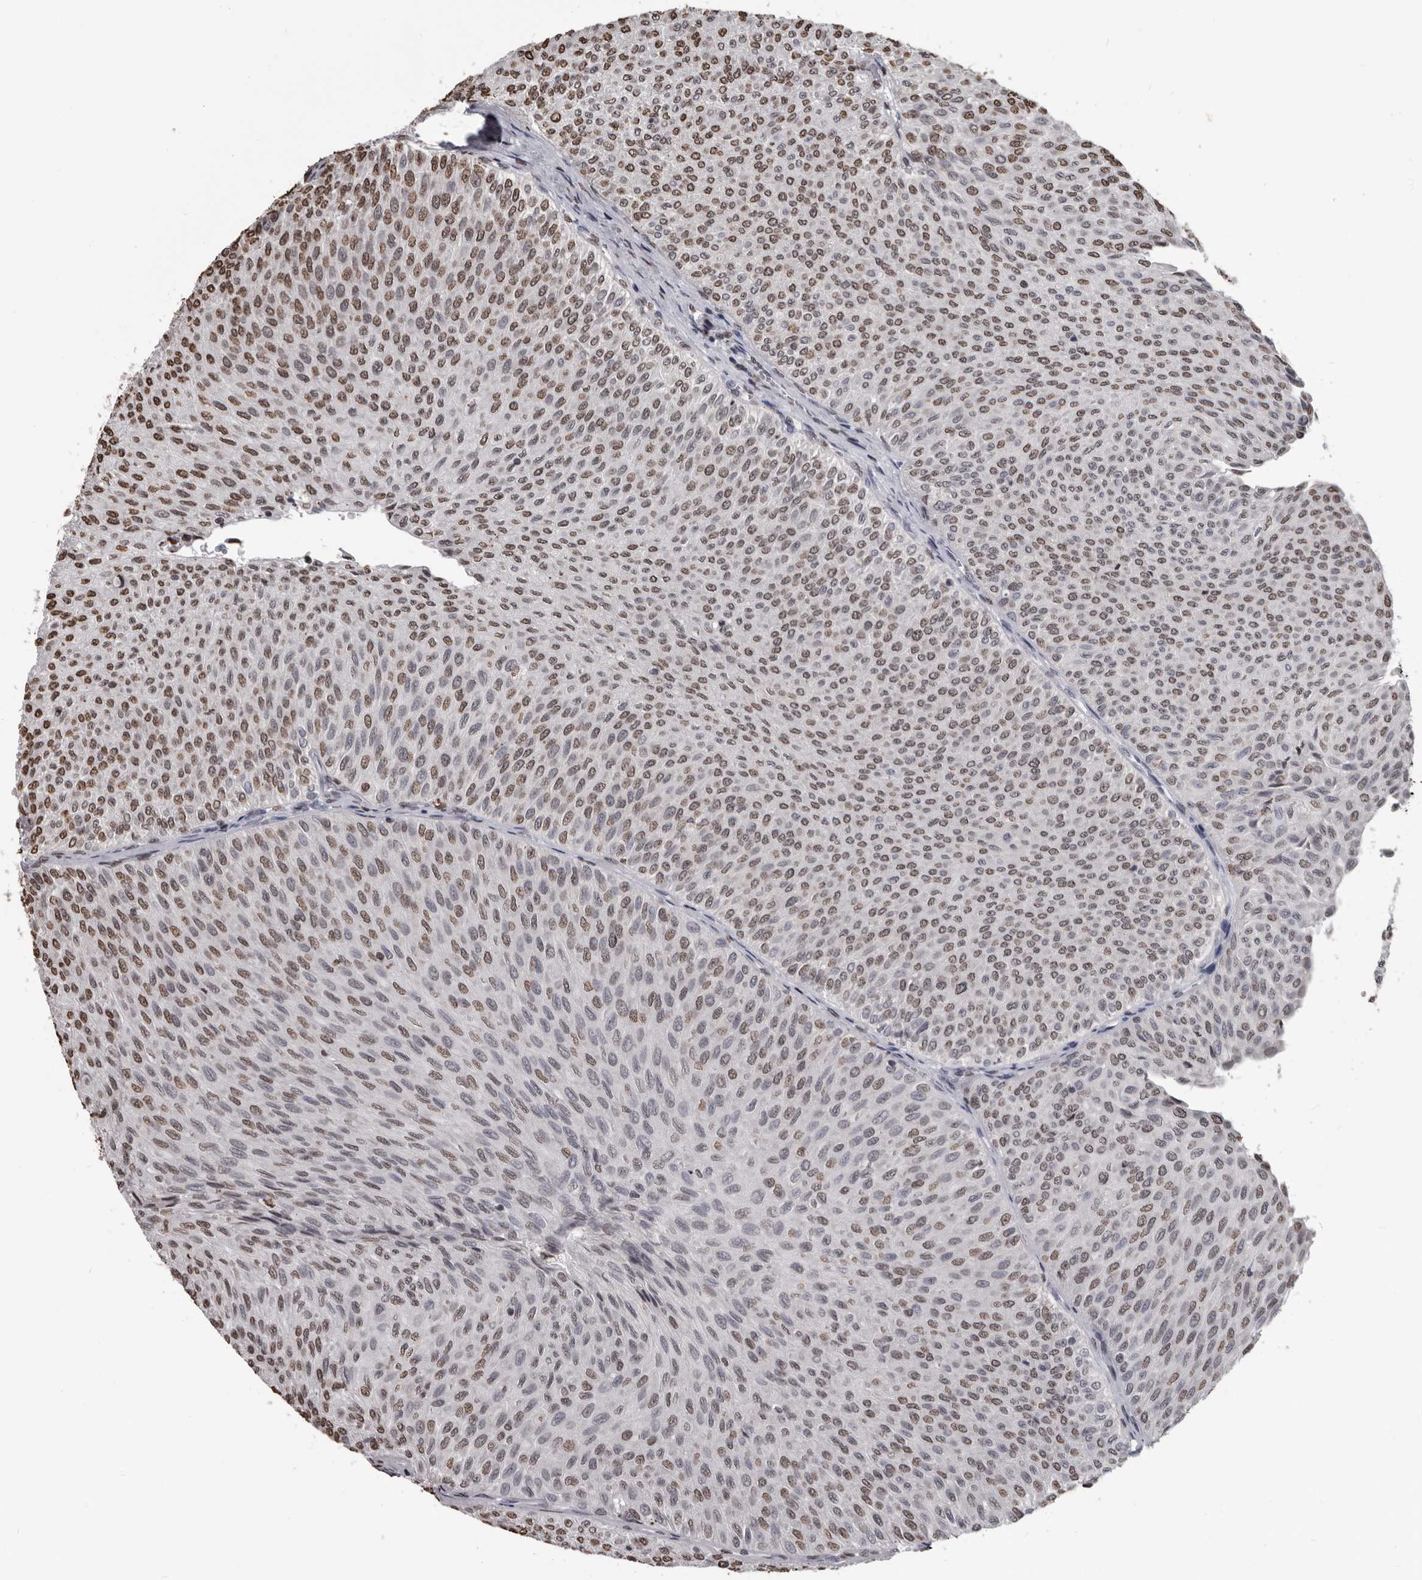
{"staining": {"intensity": "moderate", "quantity": ">75%", "location": "nuclear"}, "tissue": "urothelial cancer", "cell_type": "Tumor cells", "image_type": "cancer", "snomed": [{"axis": "morphology", "description": "Urothelial carcinoma, Low grade"}, {"axis": "topography", "description": "Urinary bladder"}], "caption": "Moderate nuclear positivity is identified in approximately >75% of tumor cells in urothelial carcinoma (low-grade). Using DAB (3,3'-diaminobenzidine) (brown) and hematoxylin (blue) stains, captured at high magnification using brightfield microscopy.", "gene": "AHR", "patient": {"sex": "male", "age": 78}}